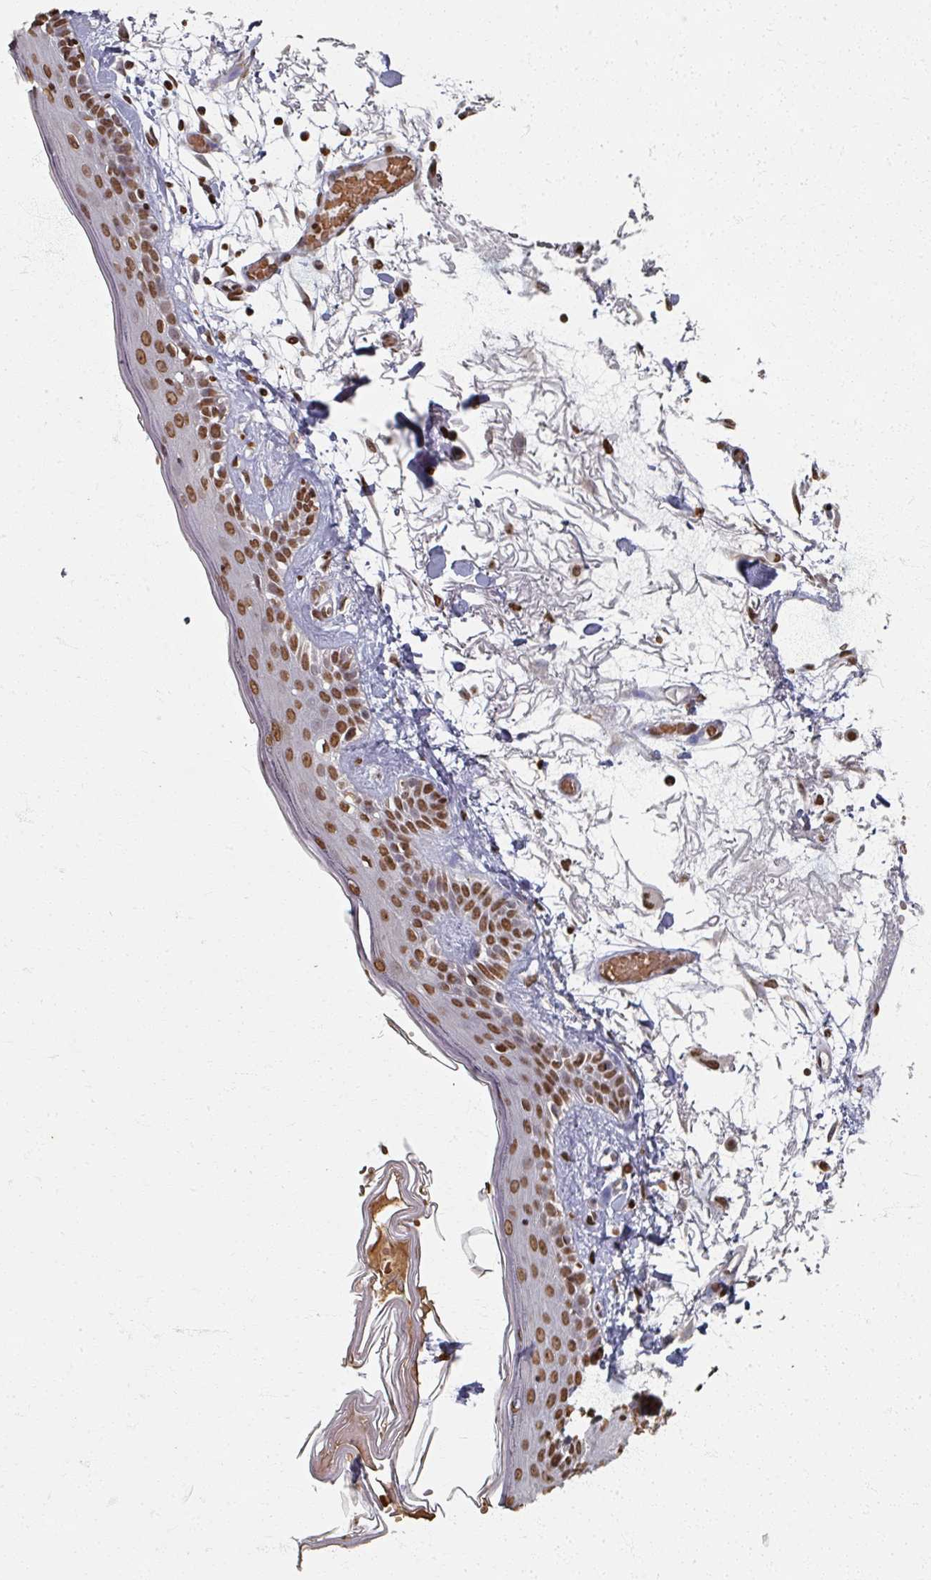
{"staining": {"intensity": "moderate", "quantity": ">75%", "location": "nuclear"}, "tissue": "skin", "cell_type": "Fibroblasts", "image_type": "normal", "snomed": [{"axis": "morphology", "description": "Normal tissue, NOS"}, {"axis": "topography", "description": "Skin"}], "caption": "Immunohistochemistry (DAB) staining of normal skin shows moderate nuclear protein positivity in approximately >75% of fibroblasts.", "gene": "DCUN1D5", "patient": {"sex": "male", "age": 79}}